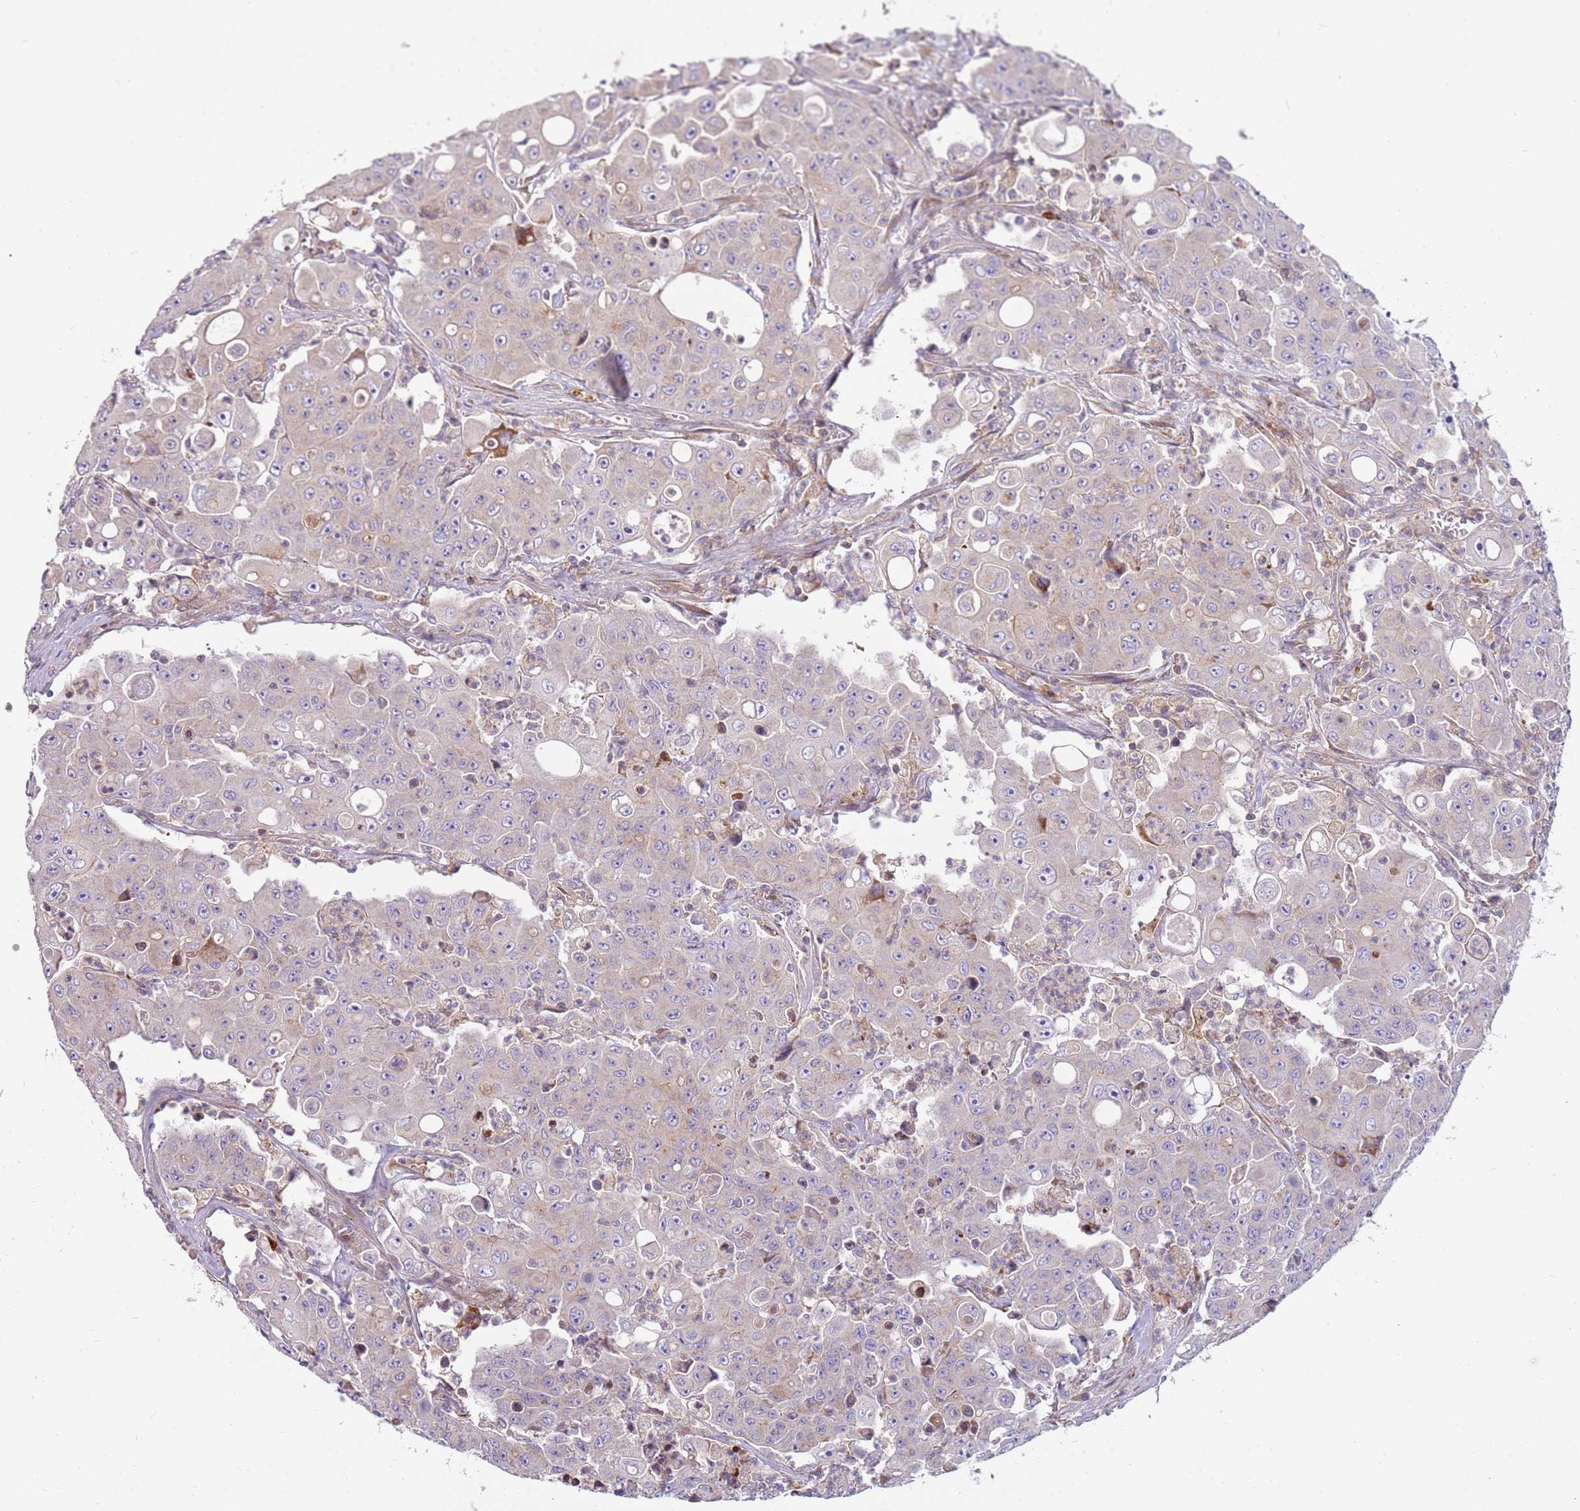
{"staining": {"intensity": "negative", "quantity": "none", "location": "none"}, "tissue": "colorectal cancer", "cell_type": "Tumor cells", "image_type": "cancer", "snomed": [{"axis": "morphology", "description": "Adenocarcinoma, NOS"}, {"axis": "topography", "description": "Colon"}], "caption": "Human colorectal cancer stained for a protein using immunohistochemistry (IHC) demonstrates no positivity in tumor cells.", "gene": "FPR1", "patient": {"sex": "male", "age": 51}}